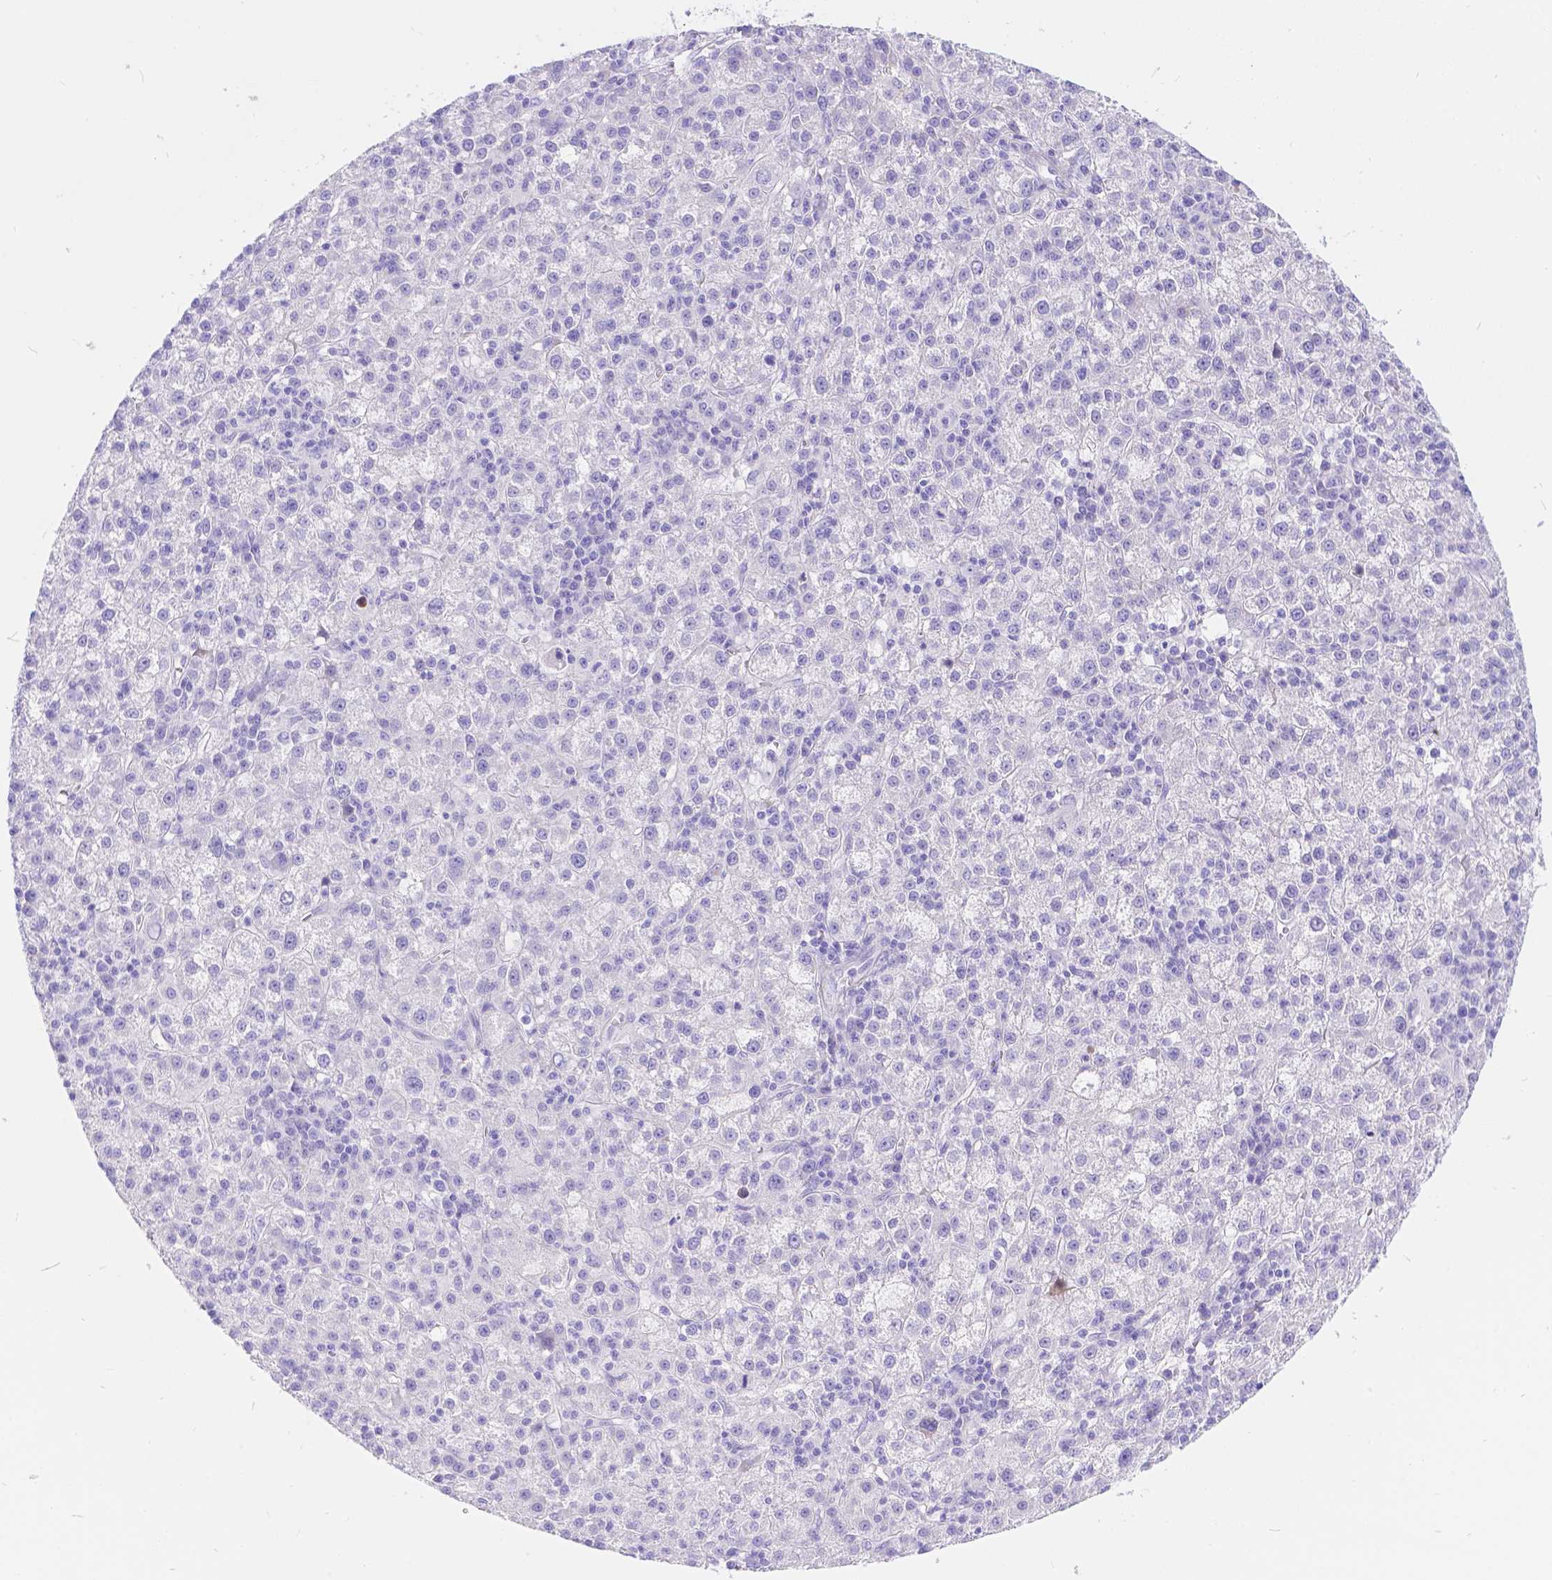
{"staining": {"intensity": "negative", "quantity": "none", "location": "none"}, "tissue": "liver cancer", "cell_type": "Tumor cells", "image_type": "cancer", "snomed": [{"axis": "morphology", "description": "Carcinoma, Hepatocellular, NOS"}, {"axis": "topography", "description": "Liver"}], "caption": "Tumor cells show no significant protein staining in liver cancer.", "gene": "KLHL10", "patient": {"sex": "female", "age": 60}}